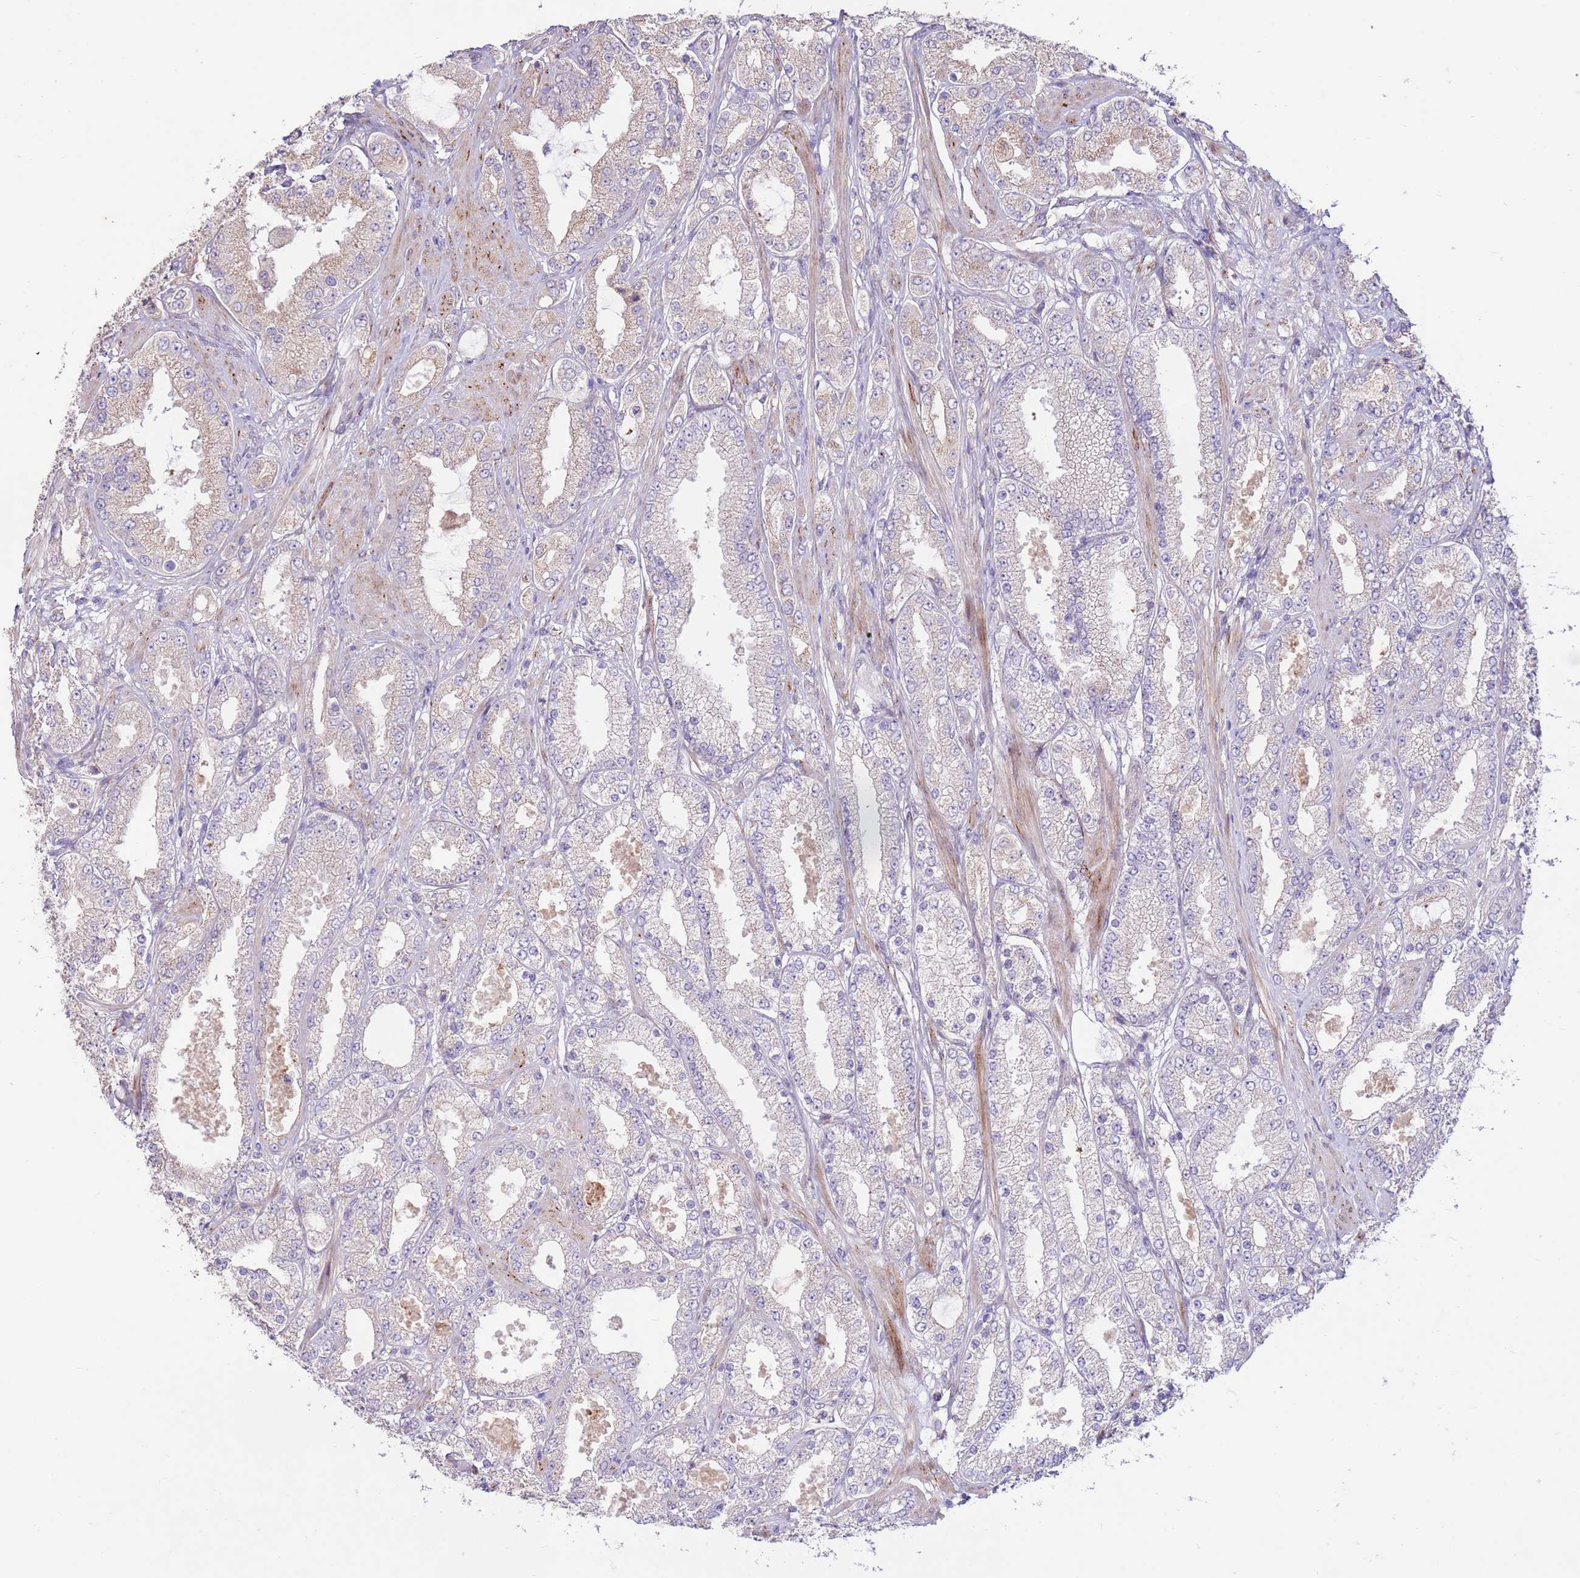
{"staining": {"intensity": "negative", "quantity": "none", "location": "none"}, "tissue": "prostate cancer", "cell_type": "Tumor cells", "image_type": "cancer", "snomed": [{"axis": "morphology", "description": "Adenocarcinoma, High grade"}, {"axis": "topography", "description": "Prostate"}], "caption": "Prostate cancer (adenocarcinoma (high-grade)) was stained to show a protein in brown. There is no significant expression in tumor cells. (Brightfield microscopy of DAB (3,3'-diaminobenzidine) IHC at high magnification).", "gene": "LGI4", "patient": {"sex": "male", "age": 68}}